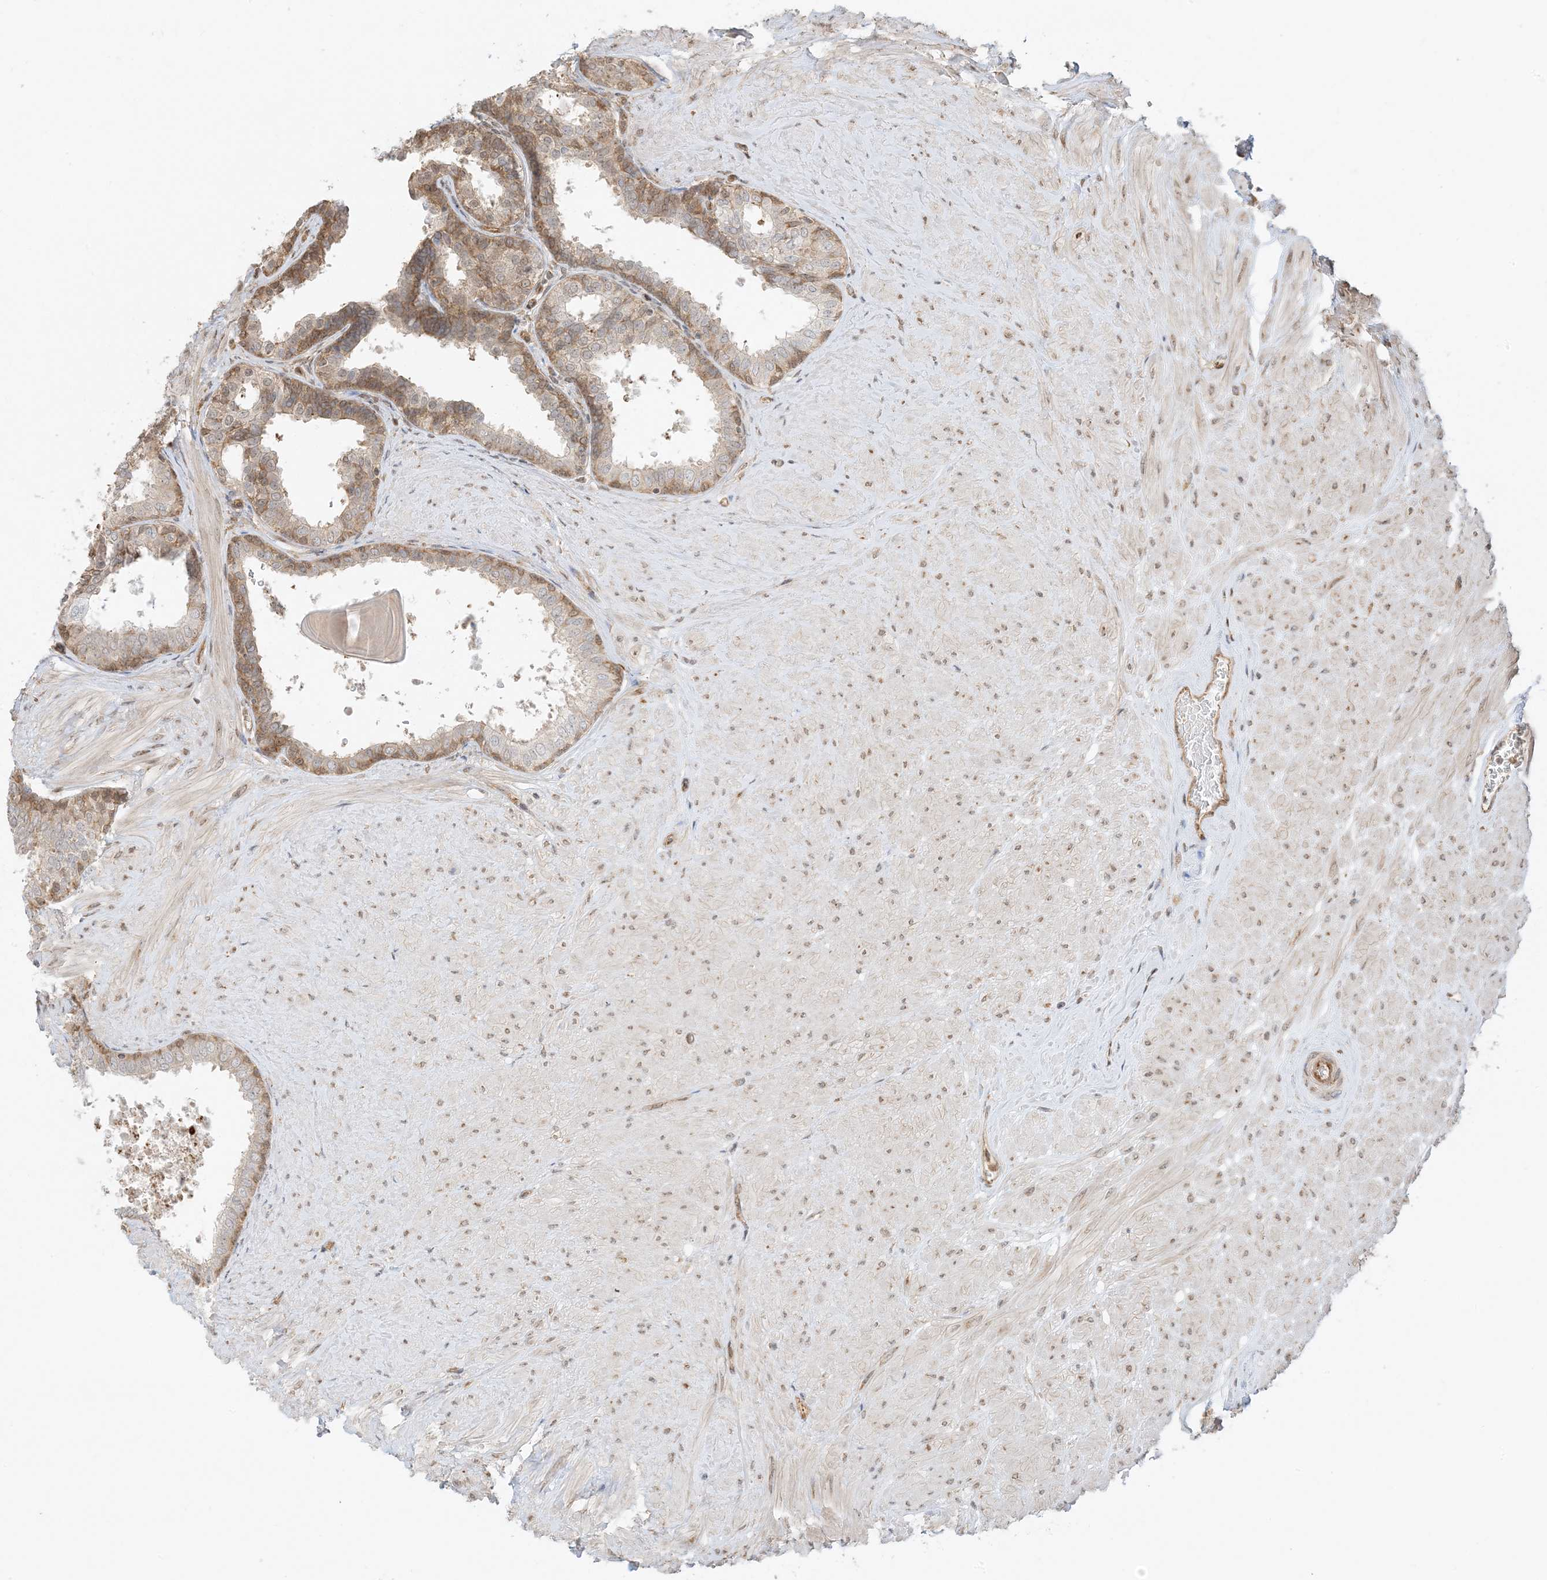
{"staining": {"intensity": "moderate", "quantity": "25%-75%", "location": "cytoplasmic/membranous"}, "tissue": "prostate", "cell_type": "Glandular cells", "image_type": "normal", "snomed": [{"axis": "morphology", "description": "Normal tissue, NOS"}, {"axis": "topography", "description": "Prostate"}], "caption": "Immunohistochemistry (IHC) image of unremarkable prostate: prostate stained using immunohistochemistry (IHC) demonstrates medium levels of moderate protein expression localized specifically in the cytoplasmic/membranous of glandular cells, appearing as a cytoplasmic/membranous brown color.", "gene": "UBAP2L", "patient": {"sex": "male", "age": 48}}